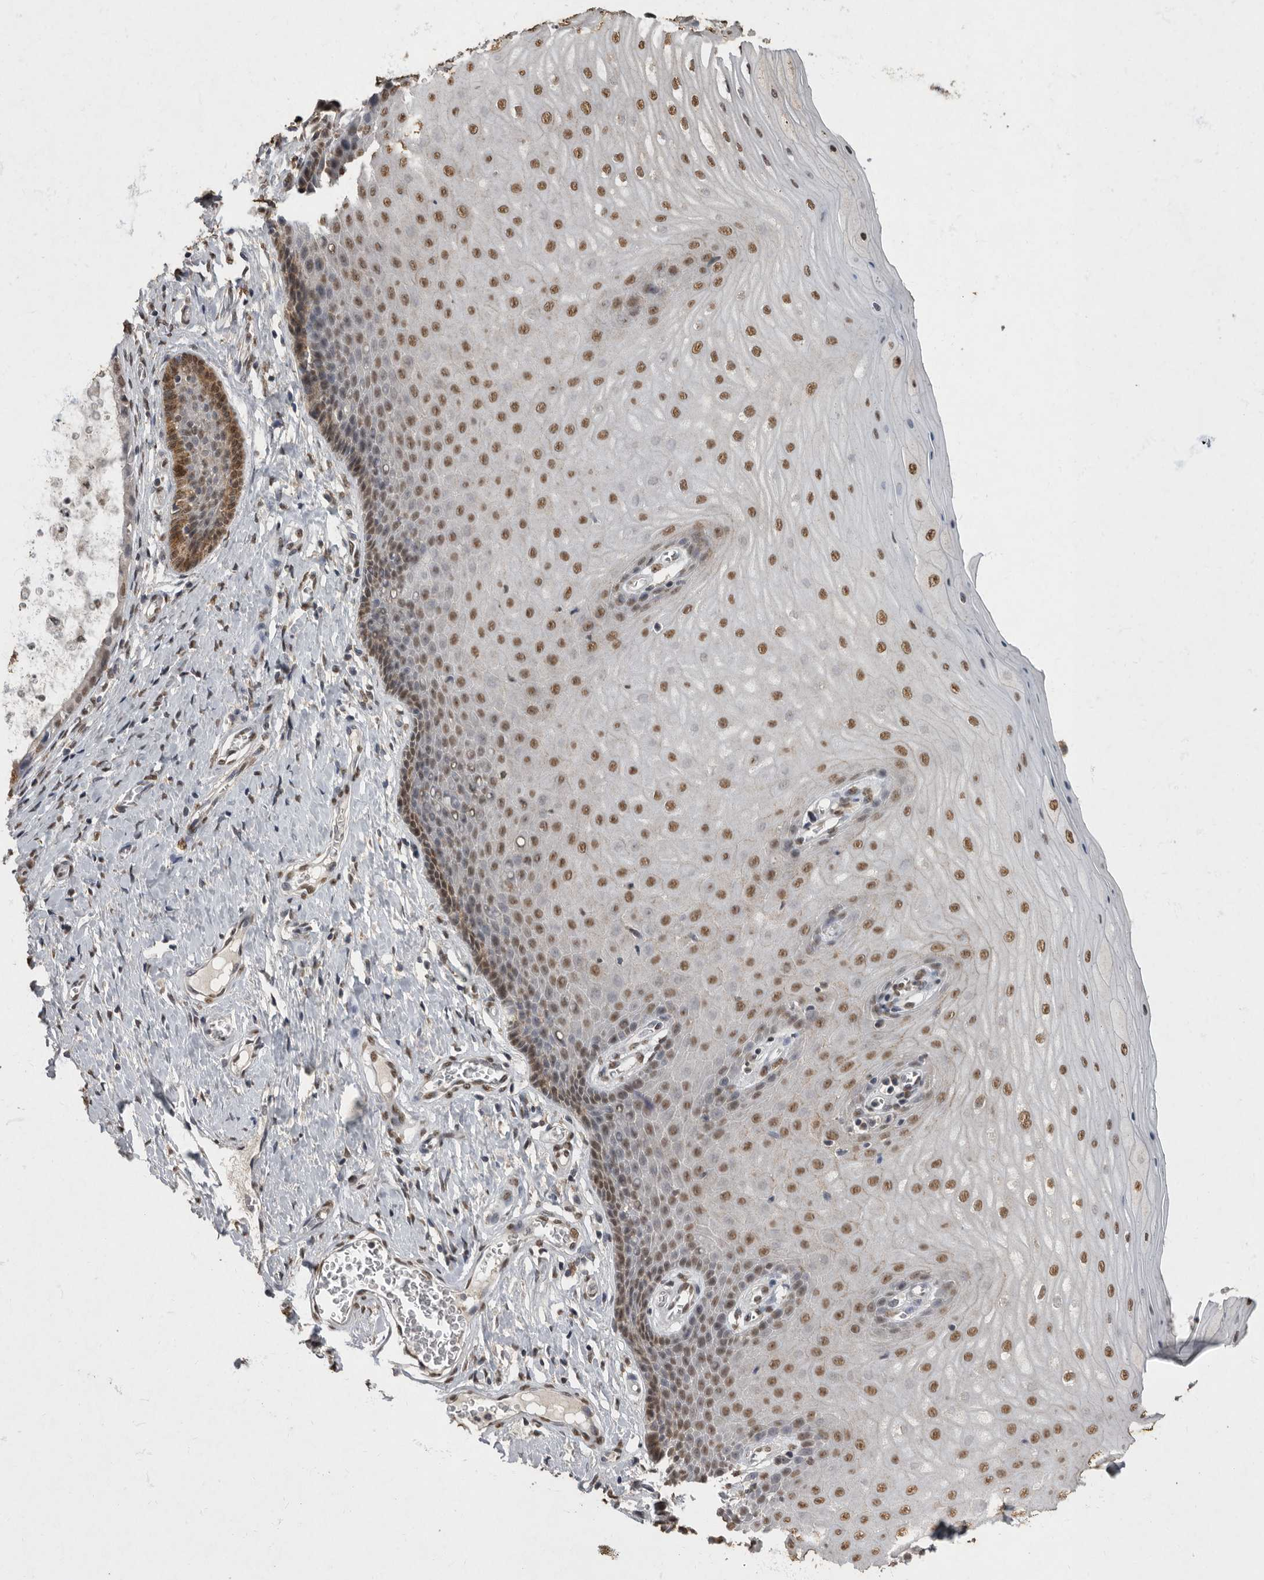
{"staining": {"intensity": "moderate", "quantity": "25%-75%", "location": "nuclear"}, "tissue": "cervix", "cell_type": "Glandular cells", "image_type": "normal", "snomed": [{"axis": "morphology", "description": "Normal tissue, NOS"}, {"axis": "topography", "description": "Cervix"}], "caption": "Cervix stained with IHC displays moderate nuclear staining in approximately 25%-75% of glandular cells.", "gene": "NBL1", "patient": {"sex": "female", "age": 55}}